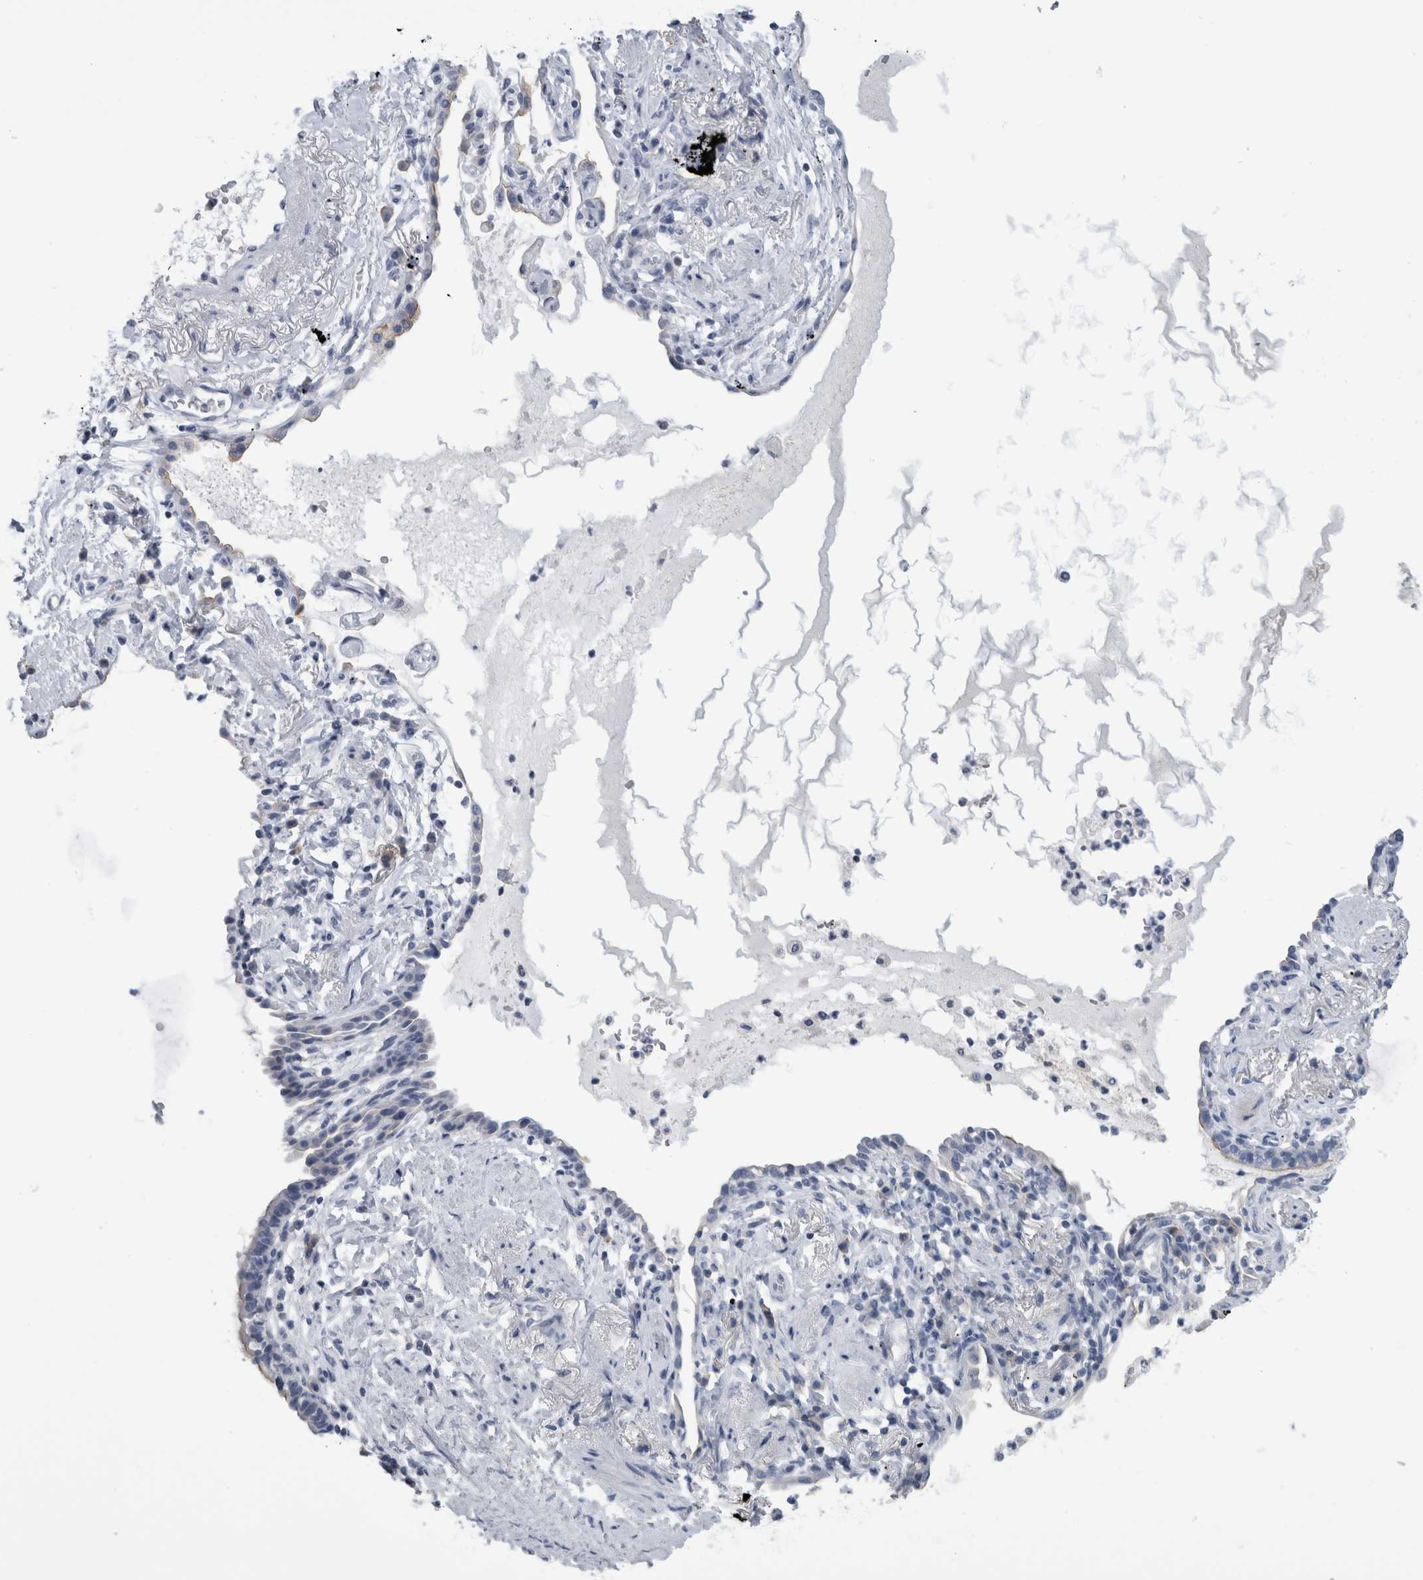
{"staining": {"intensity": "negative", "quantity": "none", "location": "none"}, "tissue": "lung cancer", "cell_type": "Tumor cells", "image_type": "cancer", "snomed": [{"axis": "morphology", "description": "Adenocarcinoma, NOS"}, {"axis": "topography", "description": "Lung"}], "caption": "This is an IHC micrograph of lung adenocarcinoma. There is no positivity in tumor cells.", "gene": "ANKFY1", "patient": {"sex": "female", "age": 70}}